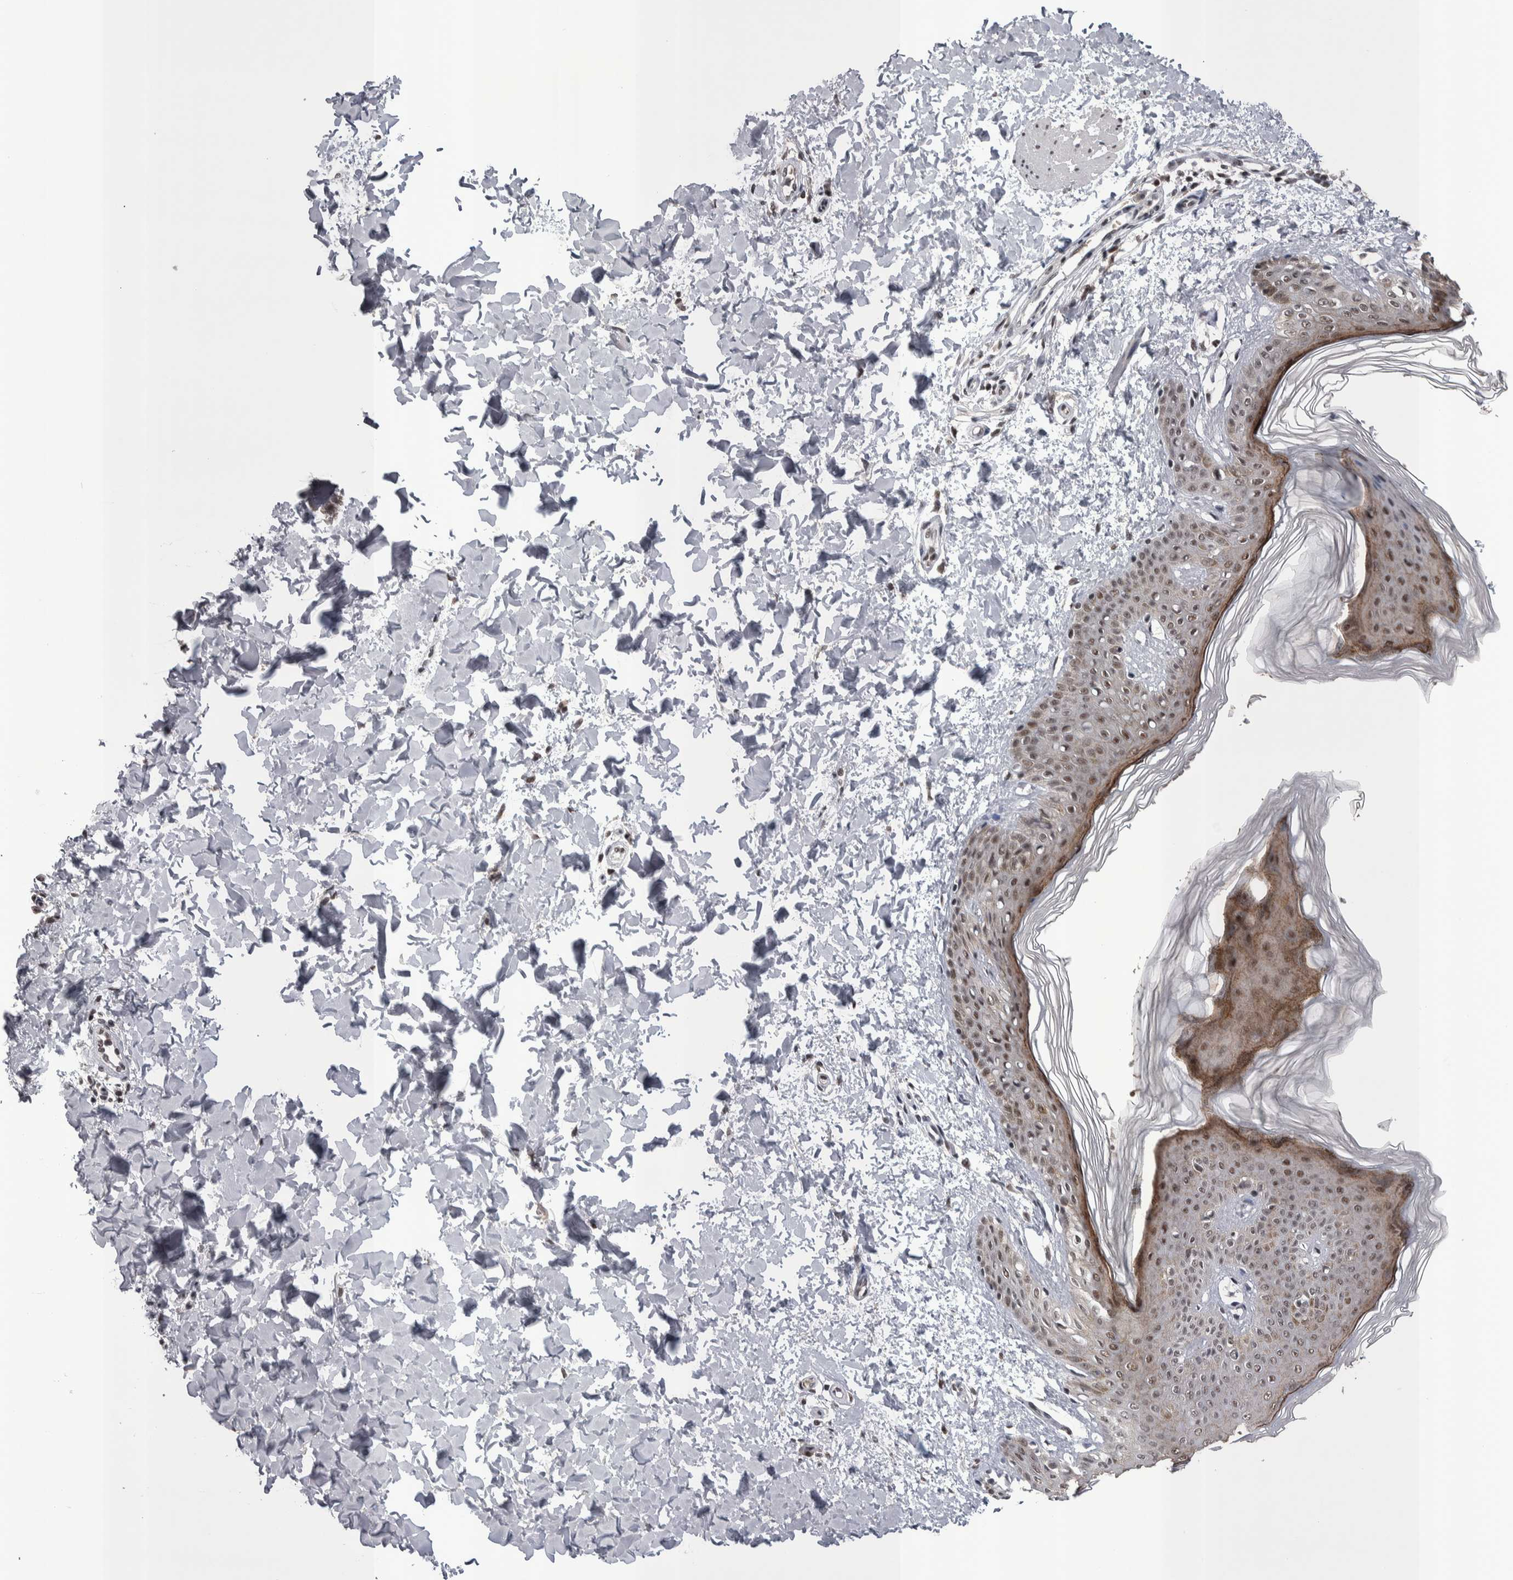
{"staining": {"intensity": "moderate", "quantity": ">75%", "location": "nuclear"}, "tissue": "skin", "cell_type": "Fibroblasts", "image_type": "normal", "snomed": [{"axis": "morphology", "description": "Normal tissue, NOS"}, {"axis": "morphology", "description": "Neoplasm, benign, NOS"}, {"axis": "topography", "description": "Skin"}, {"axis": "topography", "description": "Soft tissue"}], "caption": "Moderate nuclear expression is identified in approximately >75% of fibroblasts in unremarkable skin. The staining was performed using DAB (3,3'-diaminobenzidine), with brown indicating positive protein expression. Nuclei are stained blue with hematoxylin.", "gene": "DMTF1", "patient": {"sex": "male", "age": 26}}